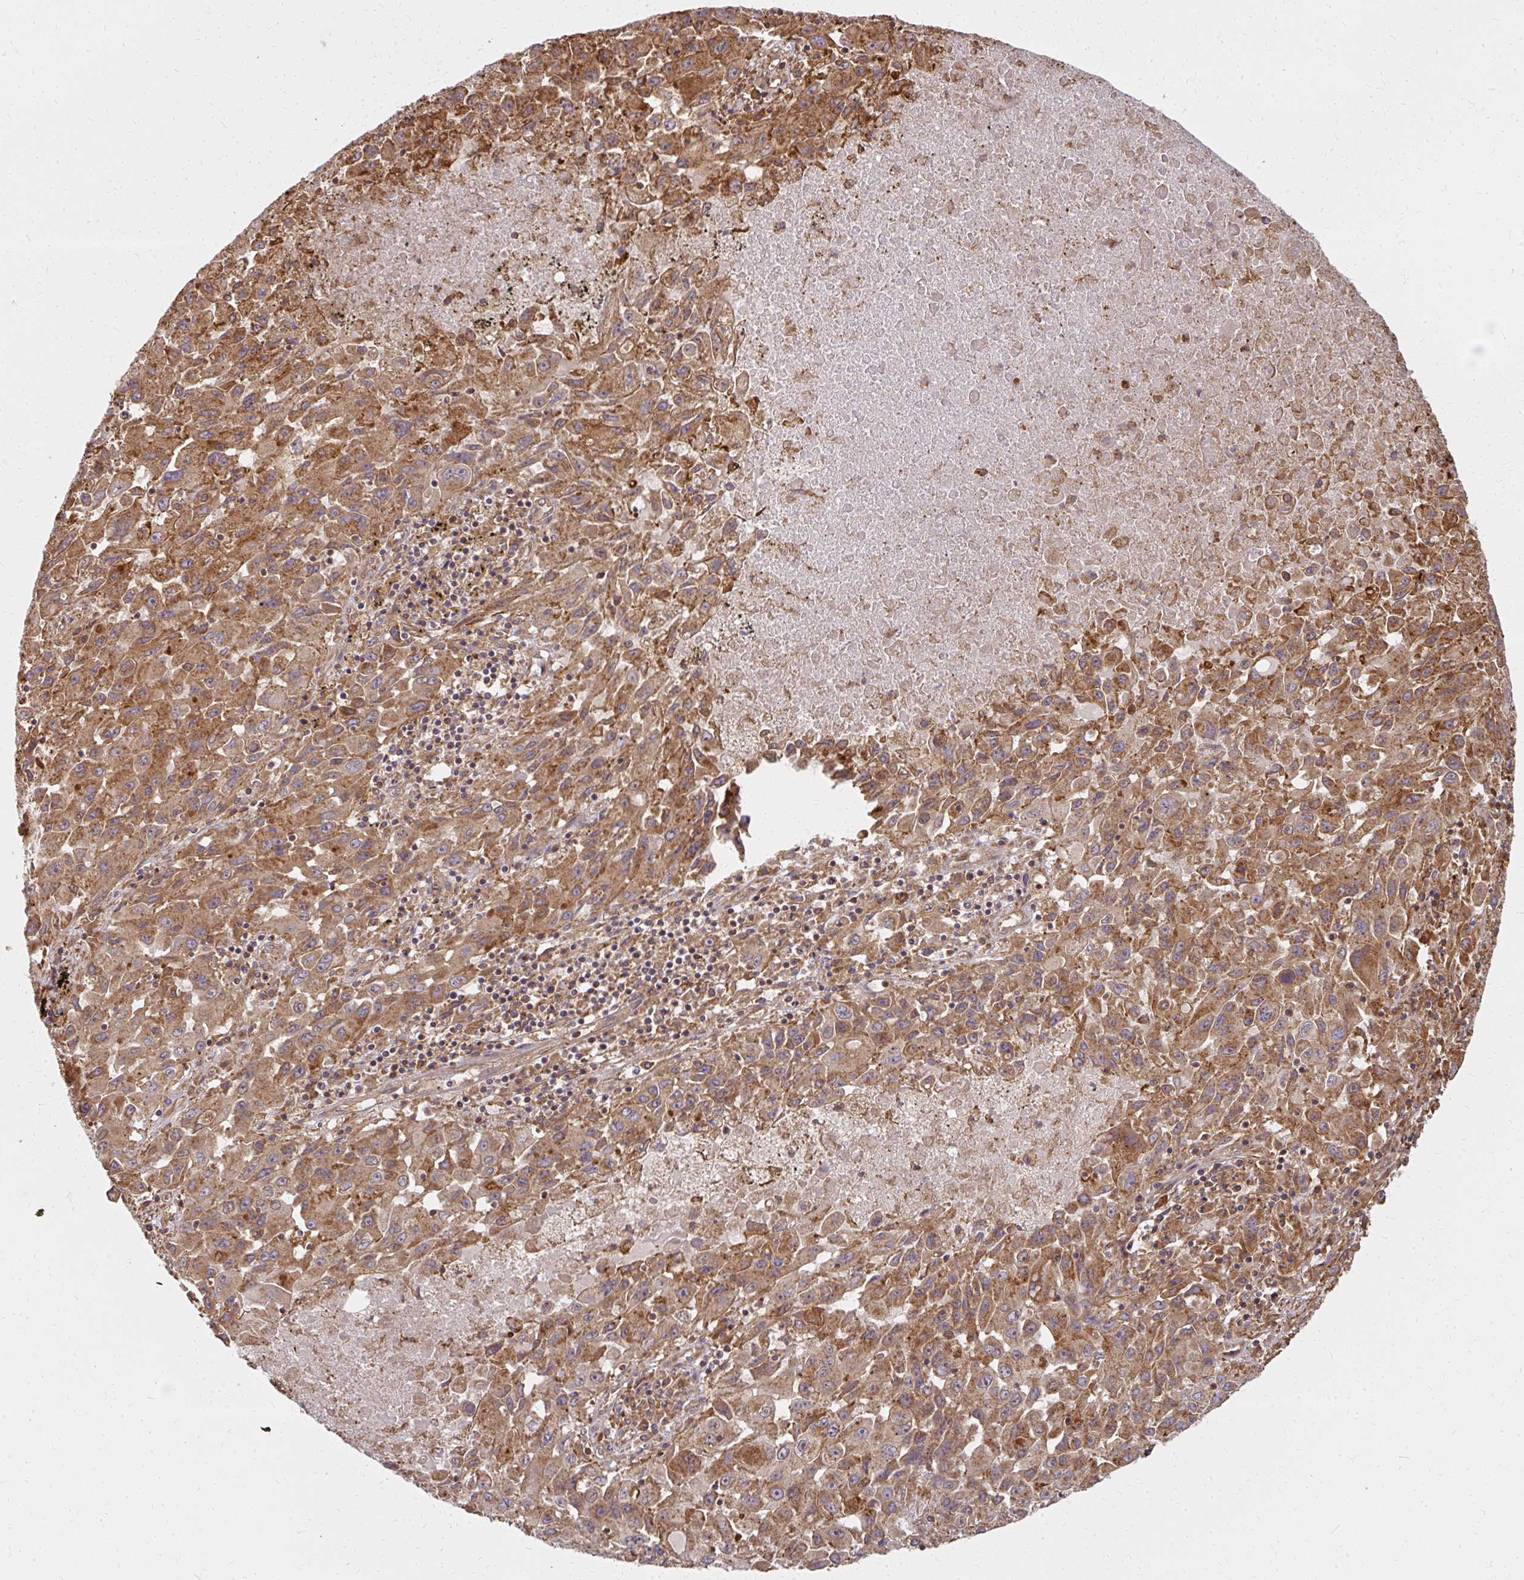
{"staining": {"intensity": "moderate", "quantity": ">75%", "location": "cytoplasmic/membranous"}, "tissue": "lung cancer", "cell_type": "Tumor cells", "image_type": "cancer", "snomed": [{"axis": "morphology", "description": "Squamous cell carcinoma, NOS"}, {"axis": "topography", "description": "Lung"}], "caption": "IHC of lung squamous cell carcinoma demonstrates medium levels of moderate cytoplasmic/membranous staining in about >75% of tumor cells.", "gene": "GNS", "patient": {"sex": "male", "age": 63}}